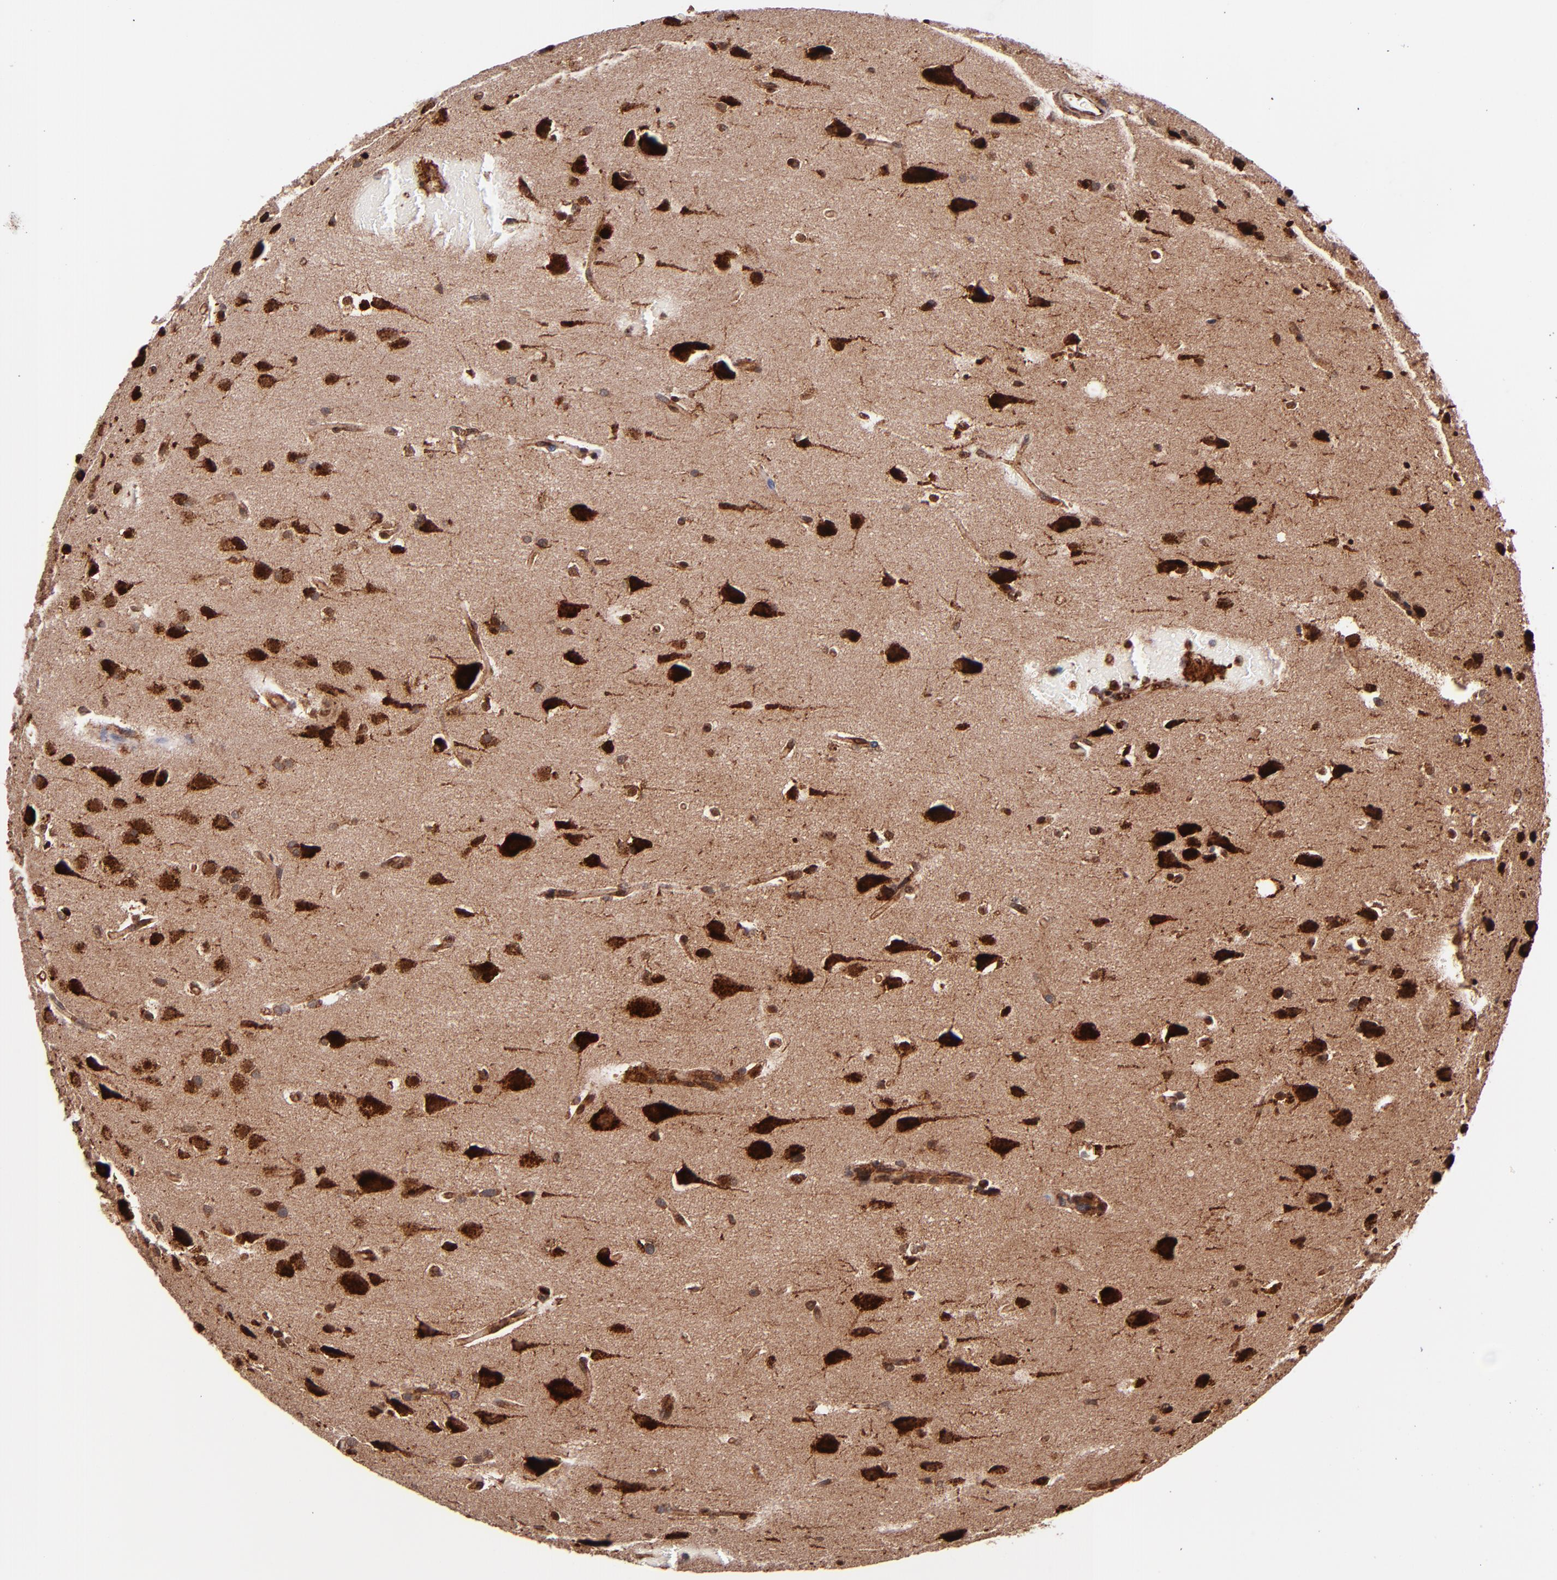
{"staining": {"intensity": "strong", "quantity": ">75%", "location": "cytoplasmic/membranous,nuclear"}, "tissue": "glioma", "cell_type": "Tumor cells", "image_type": "cancer", "snomed": [{"axis": "morphology", "description": "Glioma, malignant, Low grade"}, {"axis": "topography", "description": "Cerebral cortex"}], "caption": "A brown stain shows strong cytoplasmic/membranous and nuclear positivity of a protein in human glioma tumor cells.", "gene": "STX8", "patient": {"sex": "female", "age": 47}}